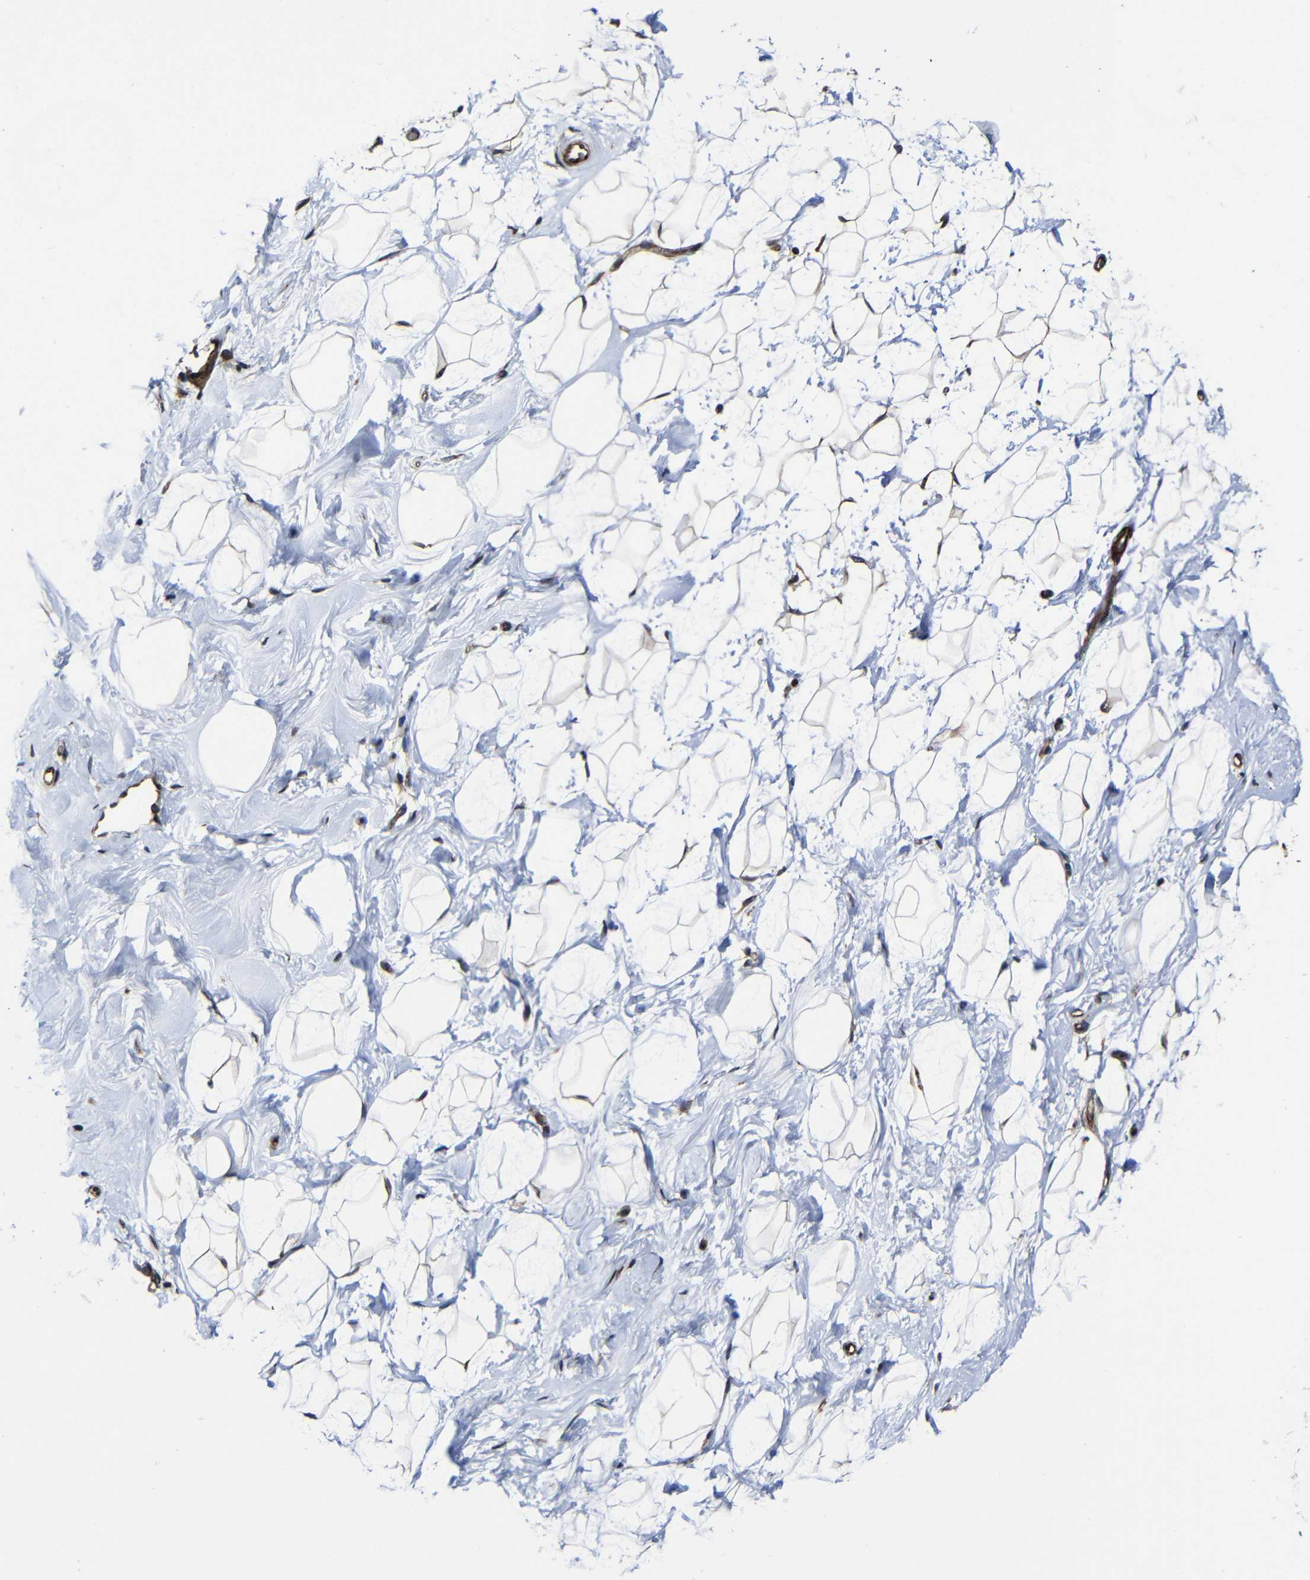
{"staining": {"intensity": "weak", "quantity": ">75%", "location": "cytoplasmic/membranous,nuclear"}, "tissue": "breast", "cell_type": "Adipocytes", "image_type": "normal", "snomed": [{"axis": "morphology", "description": "Normal tissue, NOS"}, {"axis": "topography", "description": "Breast"}], "caption": "Breast was stained to show a protein in brown. There is low levels of weak cytoplasmic/membranous,nuclear staining in about >75% of adipocytes. (DAB (3,3'-diaminobenzidine) IHC, brown staining for protein, blue staining for nuclei).", "gene": "KIAA0513", "patient": {"sex": "female", "age": 23}}